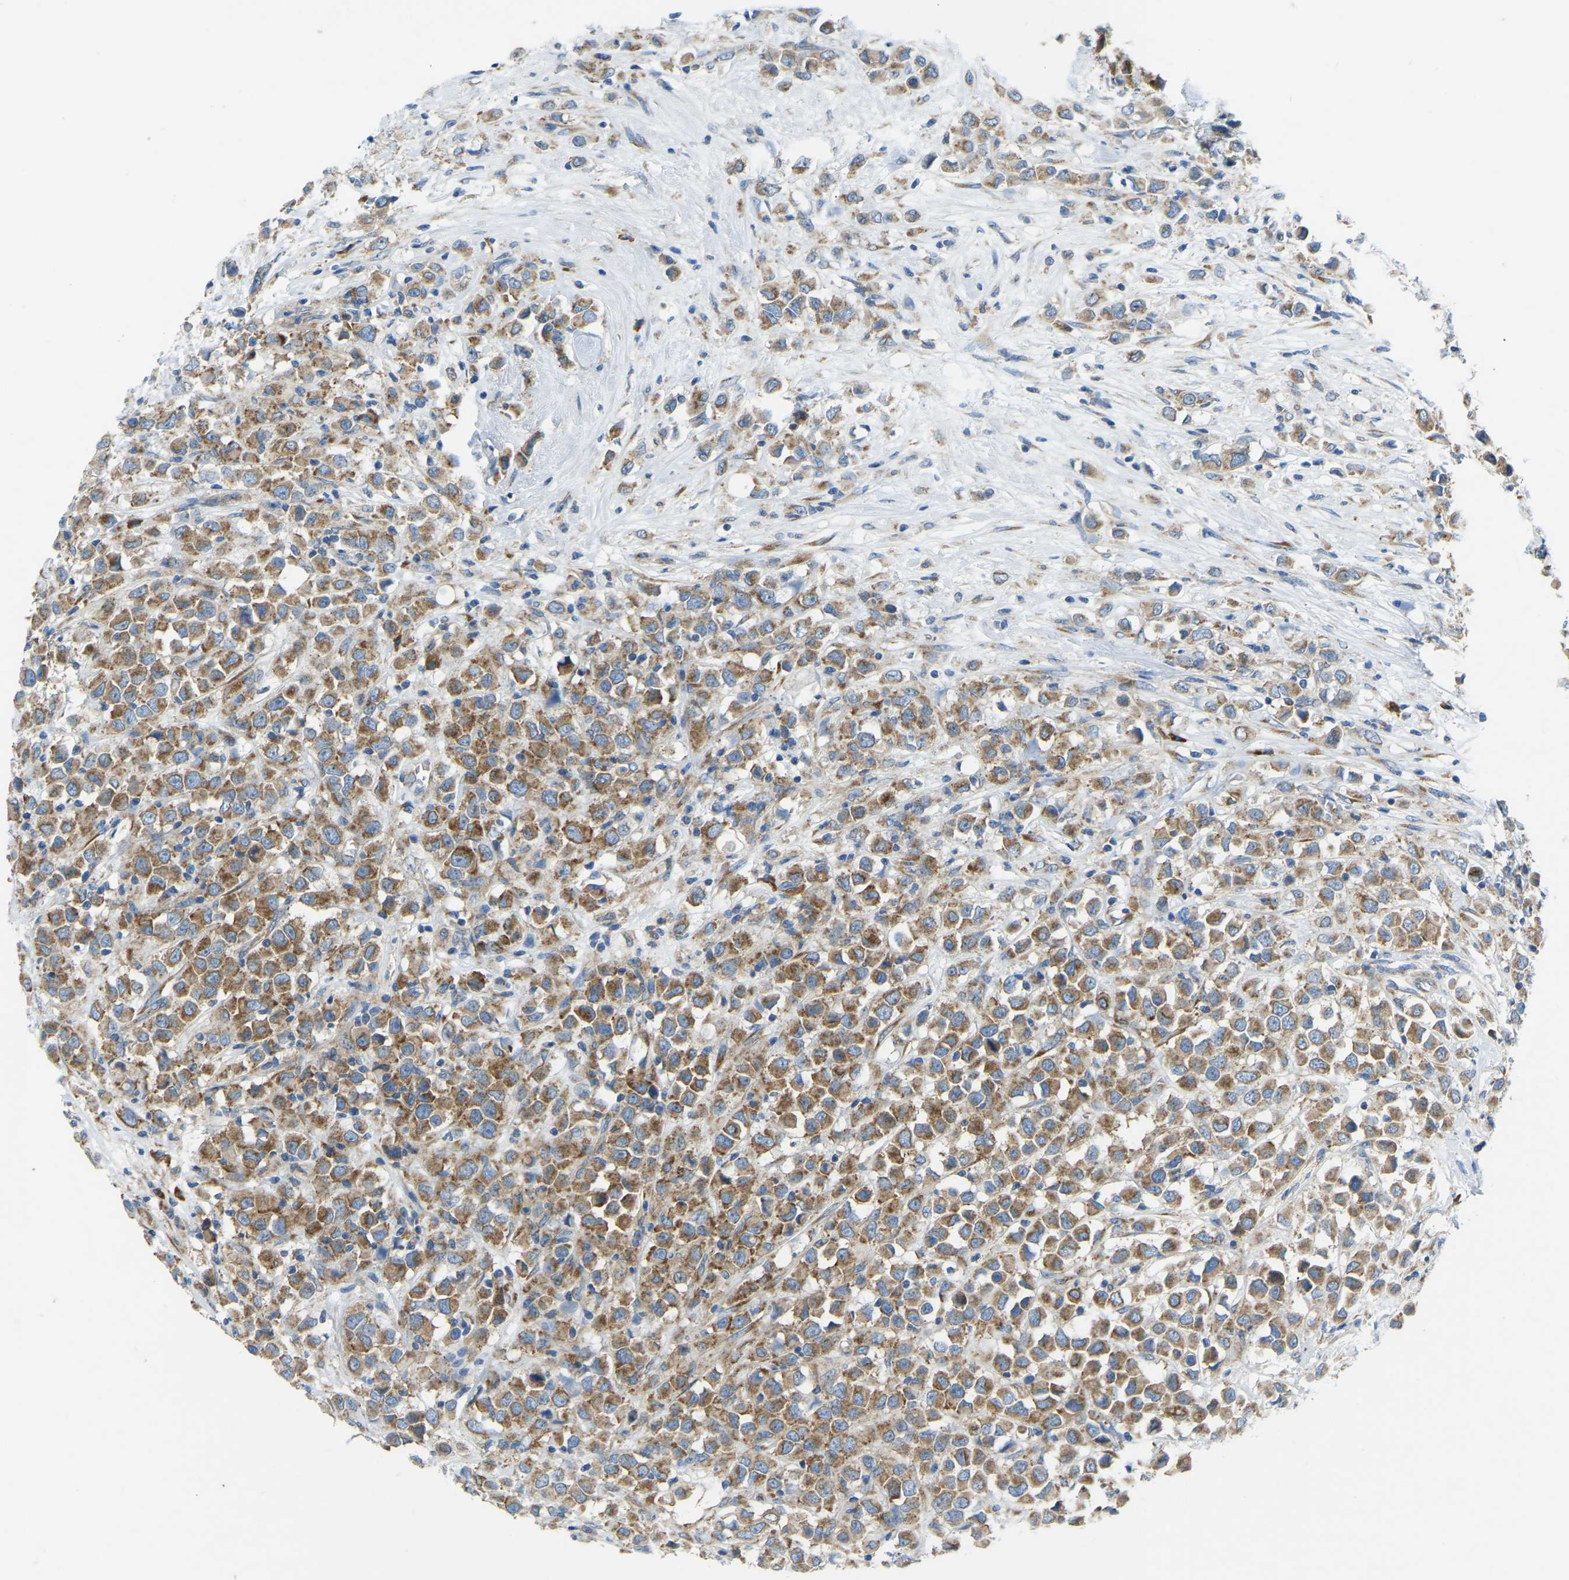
{"staining": {"intensity": "moderate", "quantity": ">75%", "location": "cytoplasmic/membranous"}, "tissue": "breast cancer", "cell_type": "Tumor cells", "image_type": "cancer", "snomed": [{"axis": "morphology", "description": "Duct carcinoma"}, {"axis": "topography", "description": "Breast"}], "caption": "Immunohistochemical staining of breast intraductal carcinoma displays moderate cytoplasmic/membranous protein expression in approximately >75% of tumor cells.", "gene": "SND1", "patient": {"sex": "female", "age": 61}}